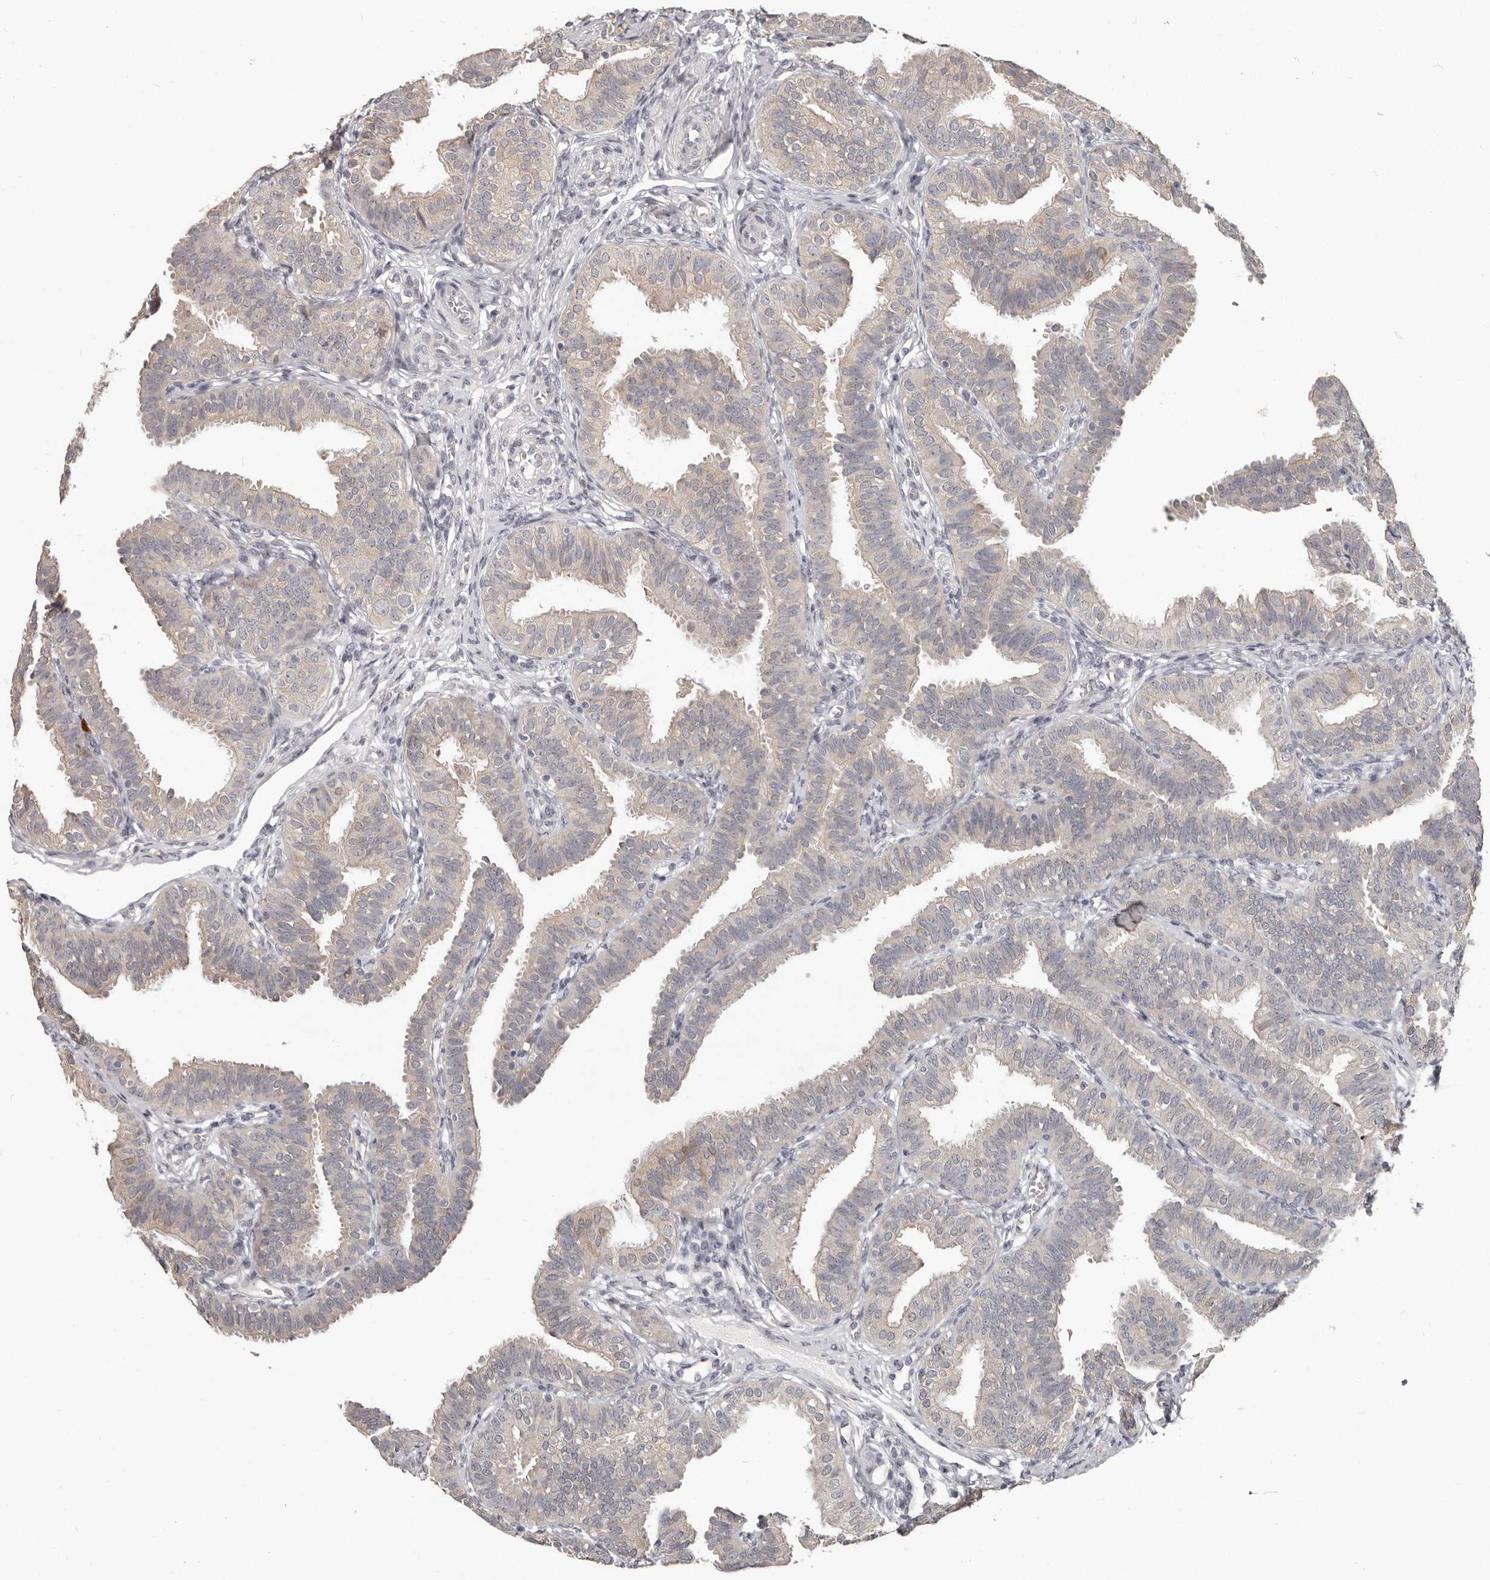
{"staining": {"intensity": "weak", "quantity": "<25%", "location": "nuclear"}, "tissue": "fallopian tube", "cell_type": "Glandular cells", "image_type": "normal", "snomed": [{"axis": "morphology", "description": "Normal tissue, NOS"}, {"axis": "topography", "description": "Fallopian tube"}], "caption": "A high-resolution micrograph shows immunohistochemistry staining of benign fallopian tube, which exhibits no significant positivity in glandular cells. (DAB (3,3'-diaminobenzidine) immunohistochemistry, high magnification).", "gene": "GPR157", "patient": {"sex": "female", "age": 35}}